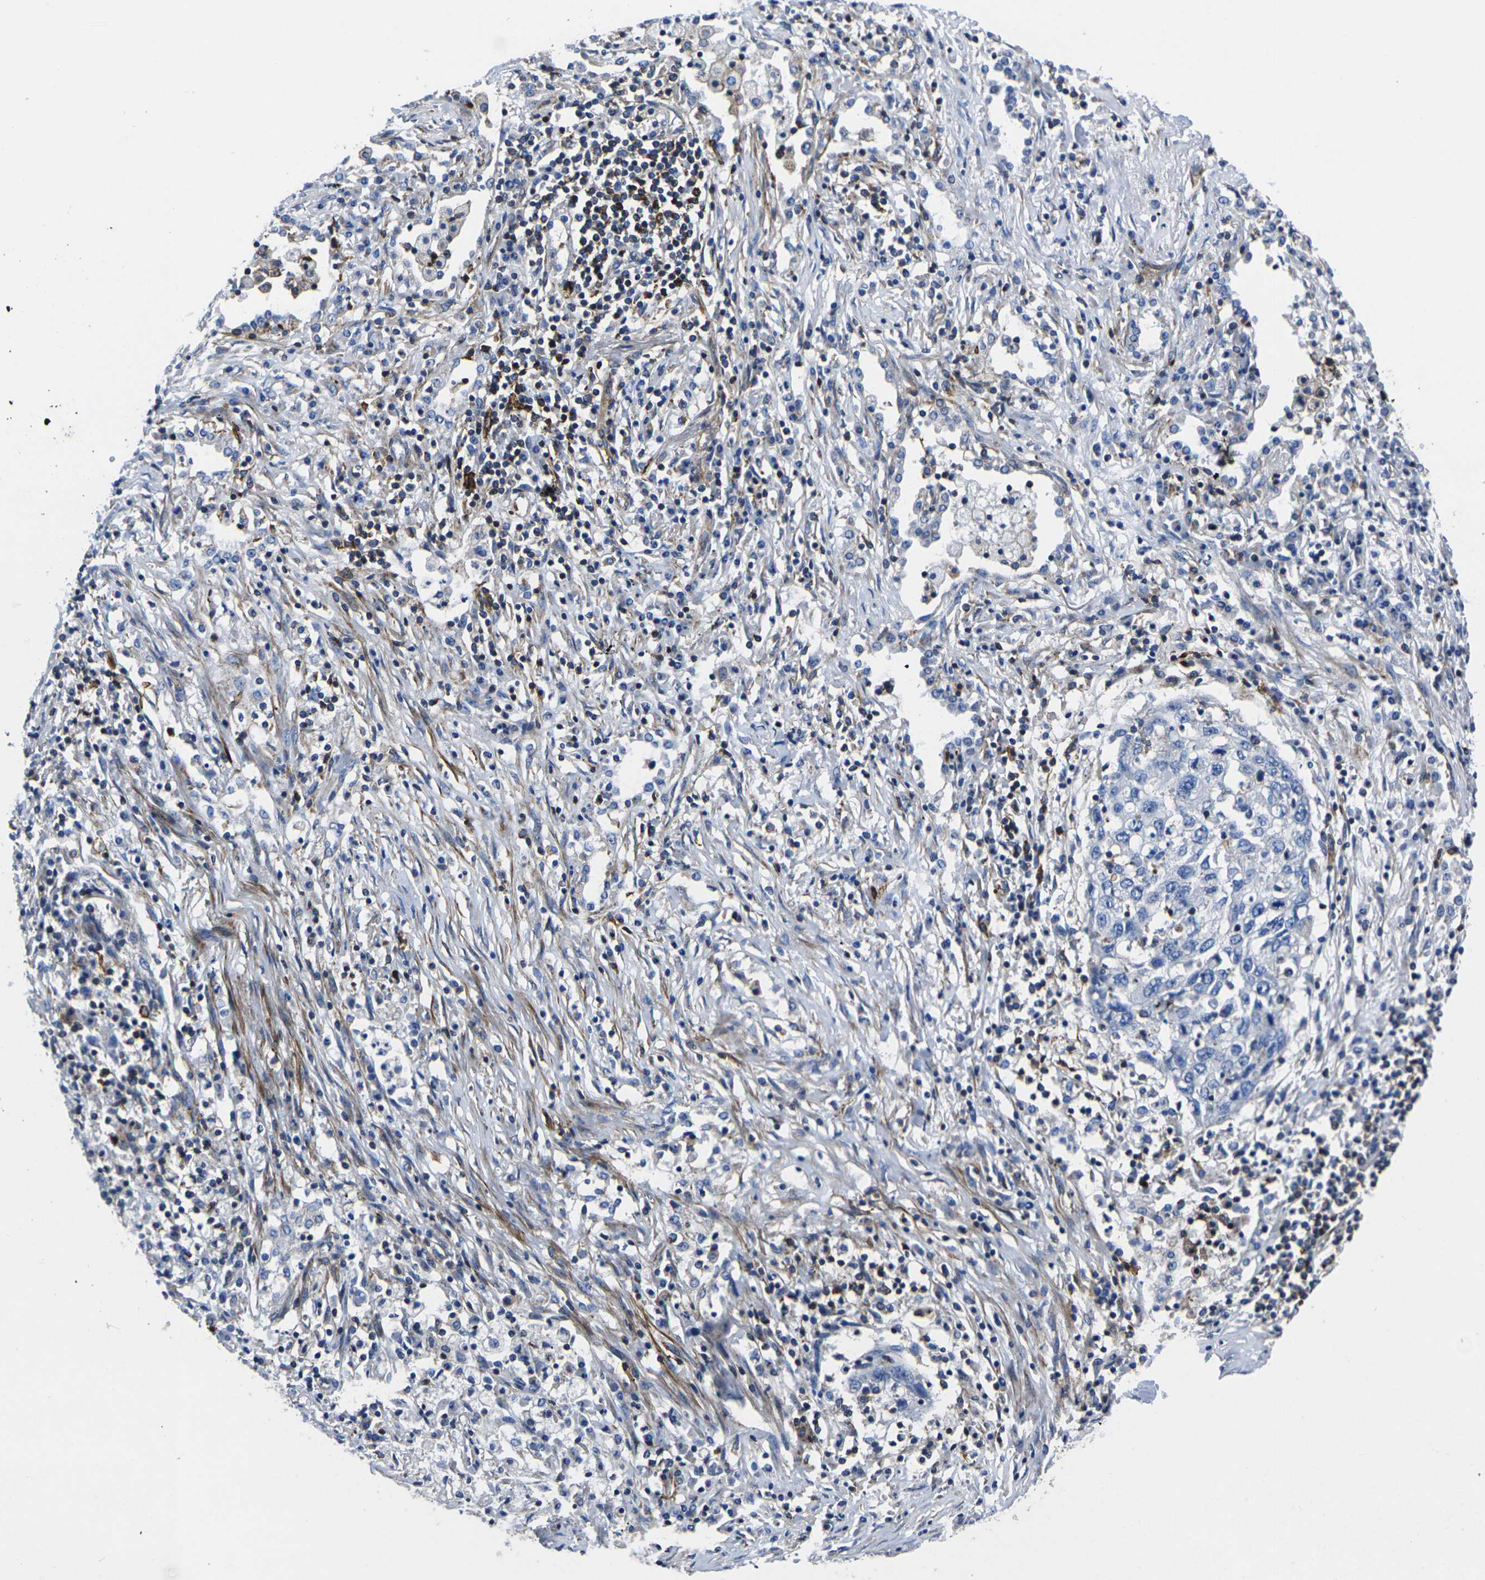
{"staining": {"intensity": "negative", "quantity": "none", "location": "none"}, "tissue": "lung cancer", "cell_type": "Tumor cells", "image_type": "cancer", "snomed": [{"axis": "morphology", "description": "Squamous cell carcinoma, NOS"}, {"axis": "topography", "description": "Lung"}], "caption": "Immunohistochemistry of human lung squamous cell carcinoma demonstrates no expression in tumor cells.", "gene": "GPR4", "patient": {"sex": "female", "age": 63}}